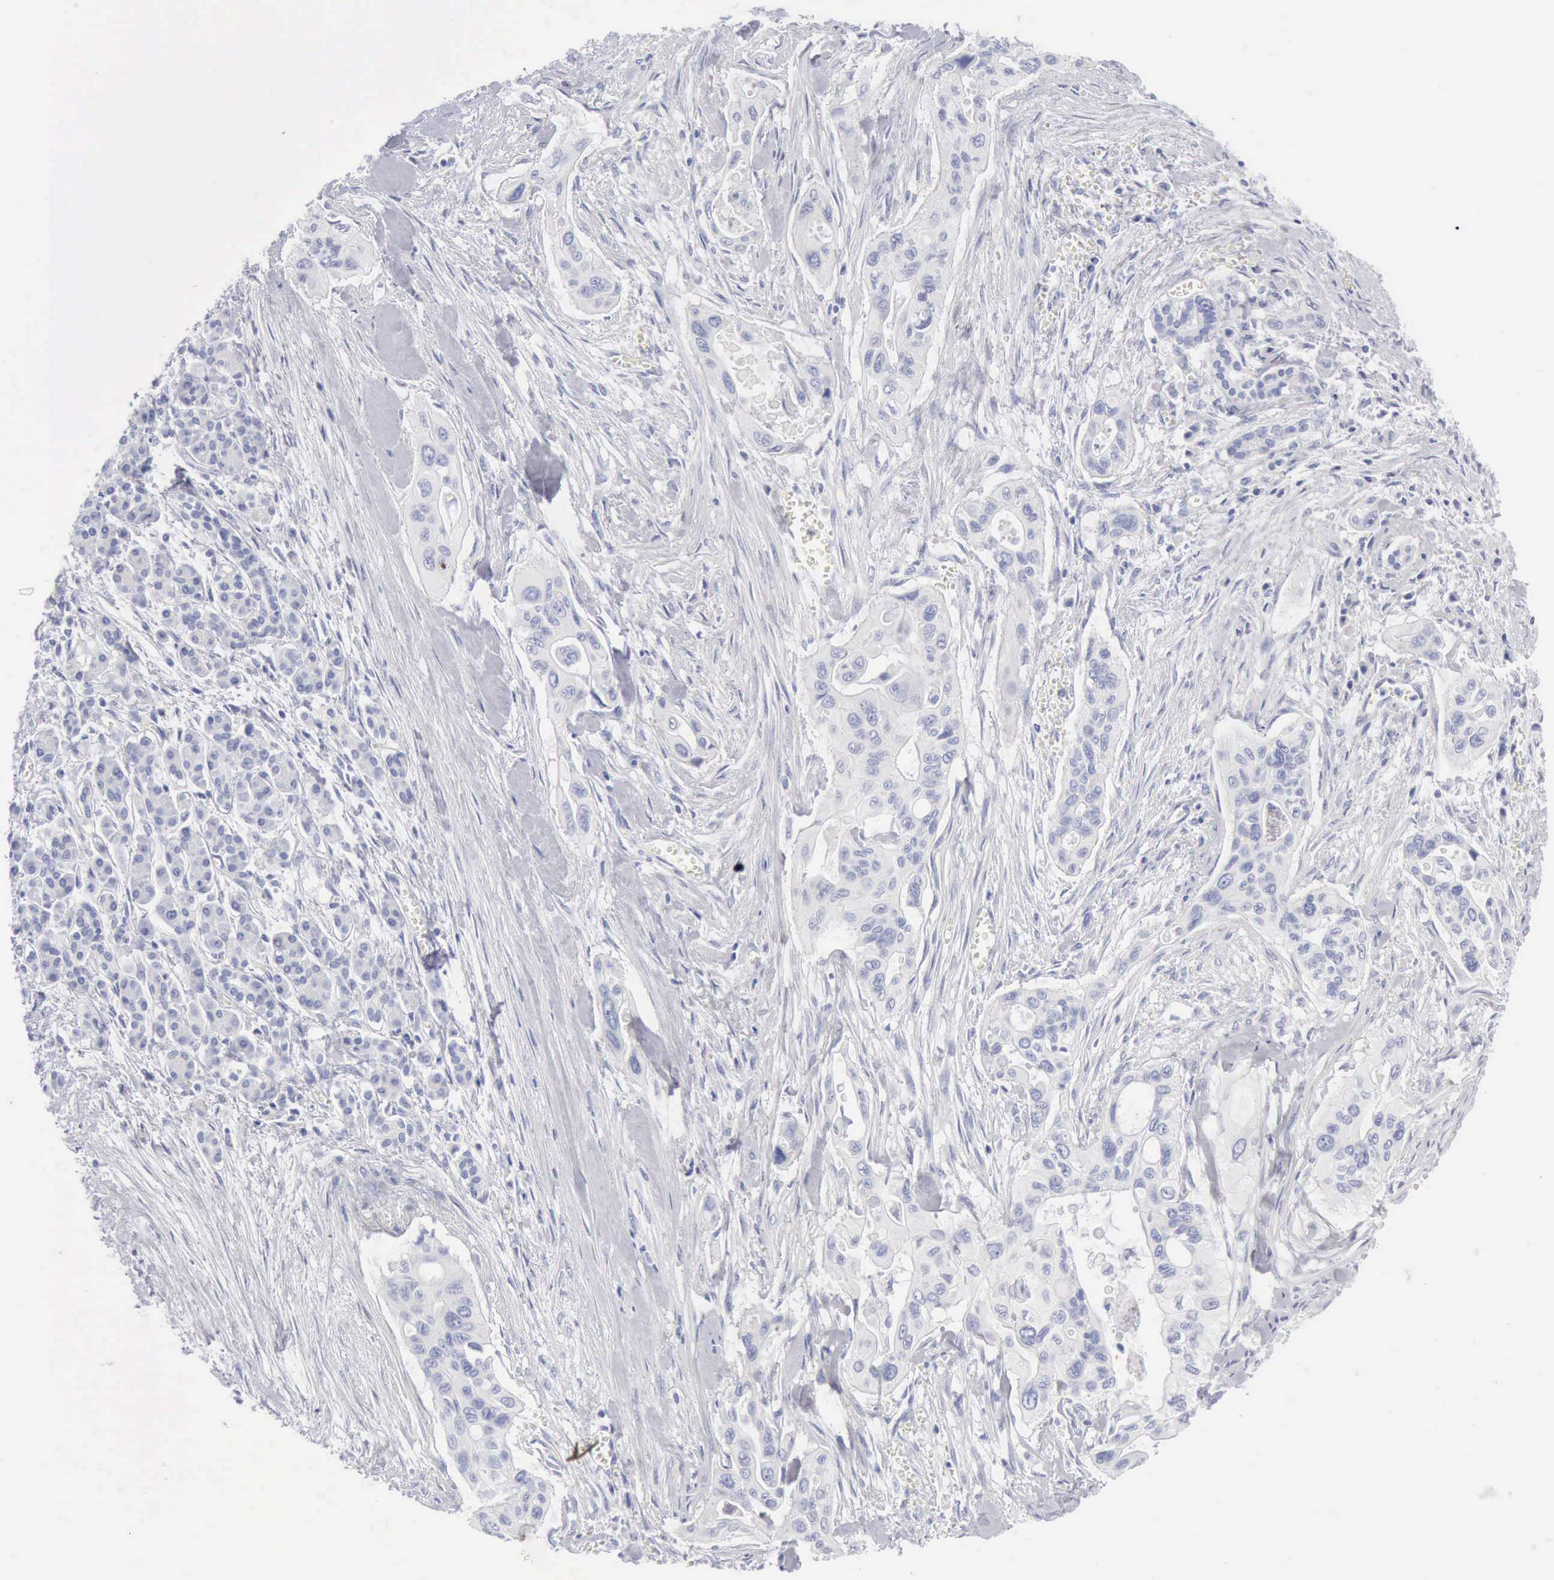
{"staining": {"intensity": "negative", "quantity": "none", "location": "none"}, "tissue": "pancreatic cancer", "cell_type": "Tumor cells", "image_type": "cancer", "snomed": [{"axis": "morphology", "description": "Adenocarcinoma, NOS"}, {"axis": "topography", "description": "Pancreas"}], "caption": "Tumor cells are negative for brown protein staining in pancreatic cancer (adenocarcinoma).", "gene": "KRT10", "patient": {"sex": "male", "age": 77}}